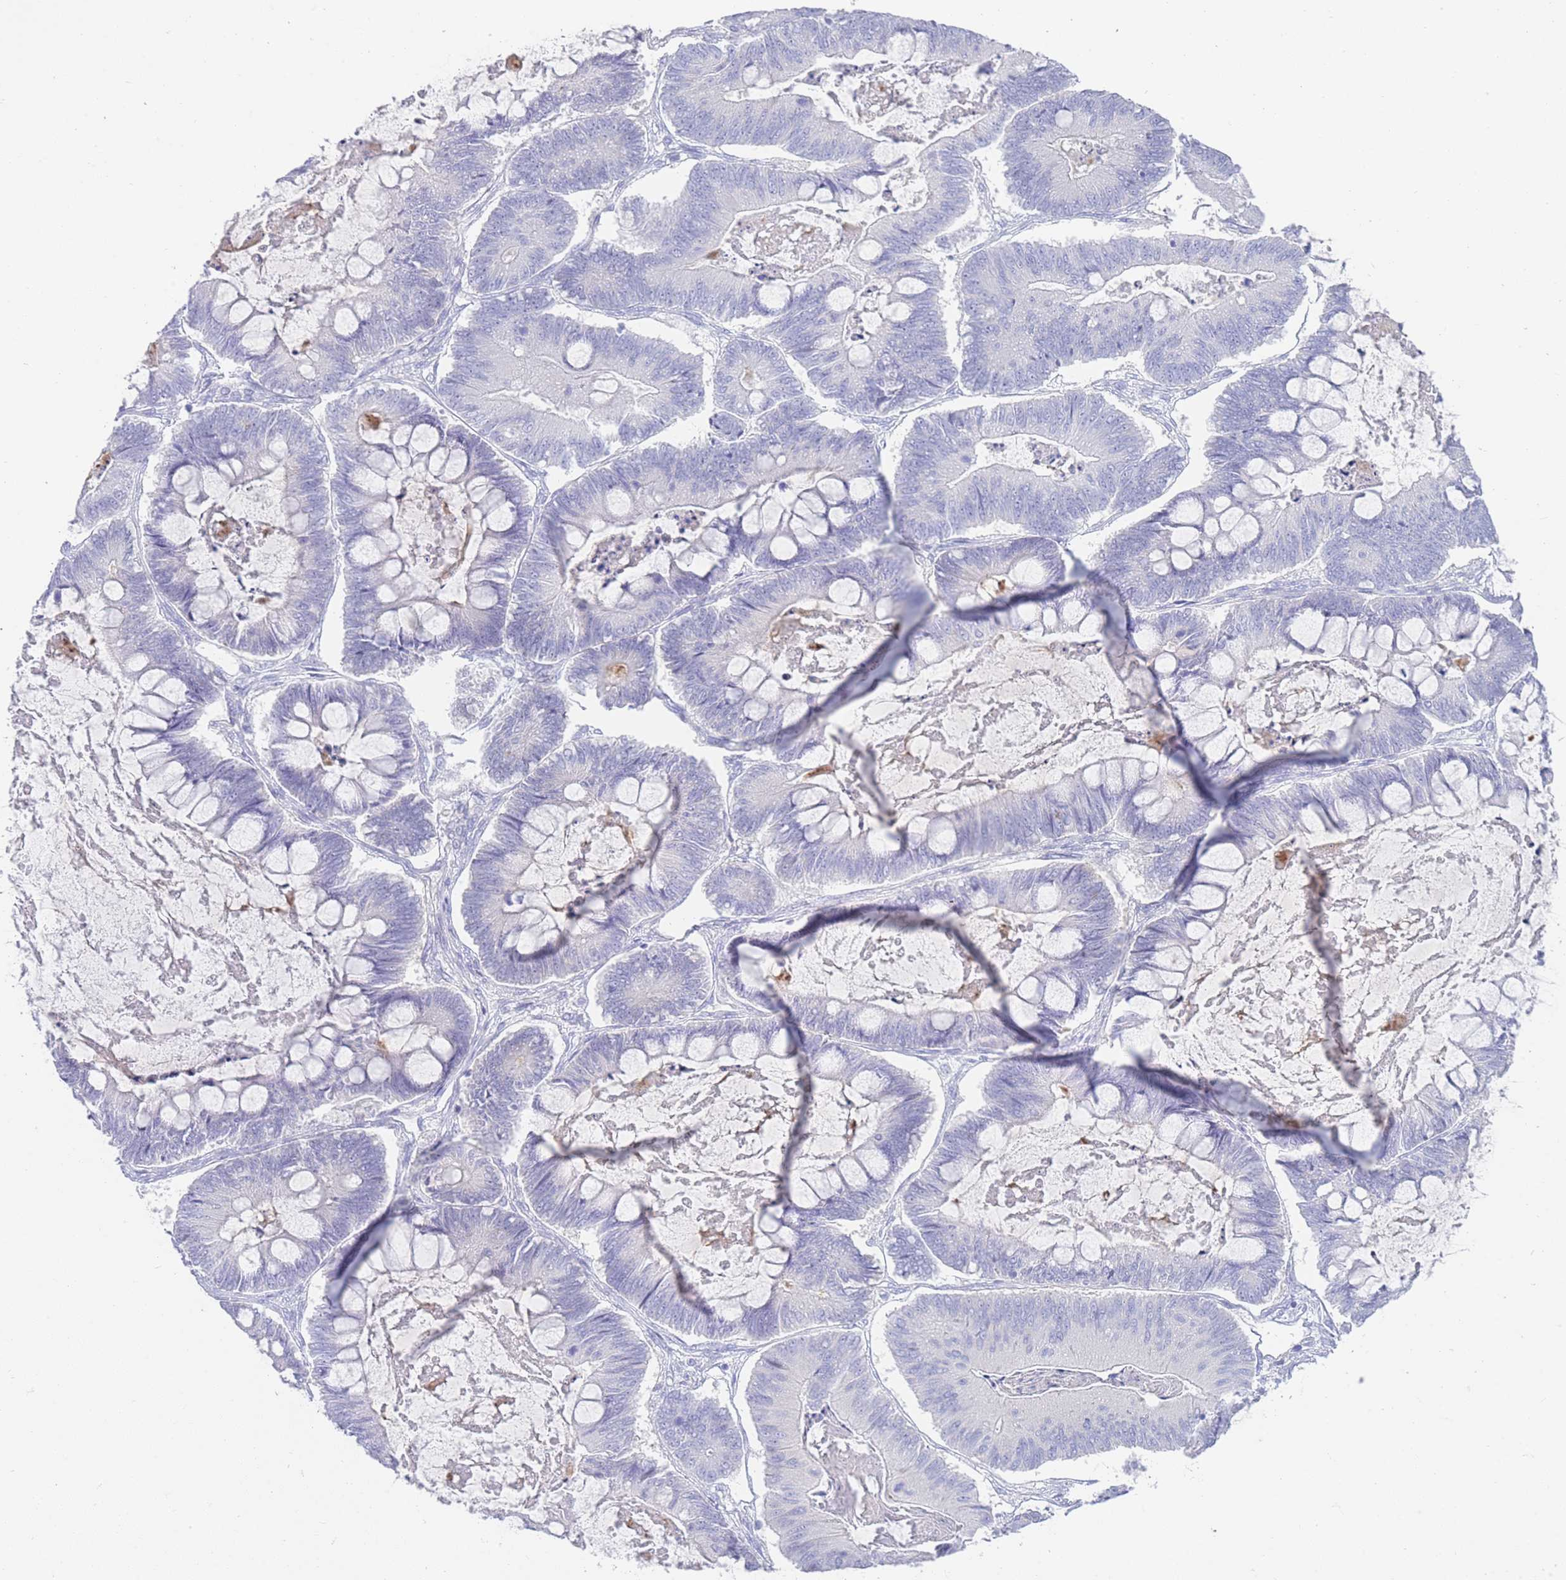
{"staining": {"intensity": "negative", "quantity": "none", "location": "none"}, "tissue": "ovarian cancer", "cell_type": "Tumor cells", "image_type": "cancer", "snomed": [{"axis": "morphology", "description": "Cystadenocarcinoma, mucinous, NOS"}, {"axis": "topography", "description": "Ovary"}], "caption": "A histopathology image of human ovarian mucinous cystadenocarcinoma is negative for staining in tumor cells. (DAB (3,3'-diaminobenzidine) IHC, high magnification).", "gene": "LRRC37A", "patient": {"sex": "female", "age": 61}}